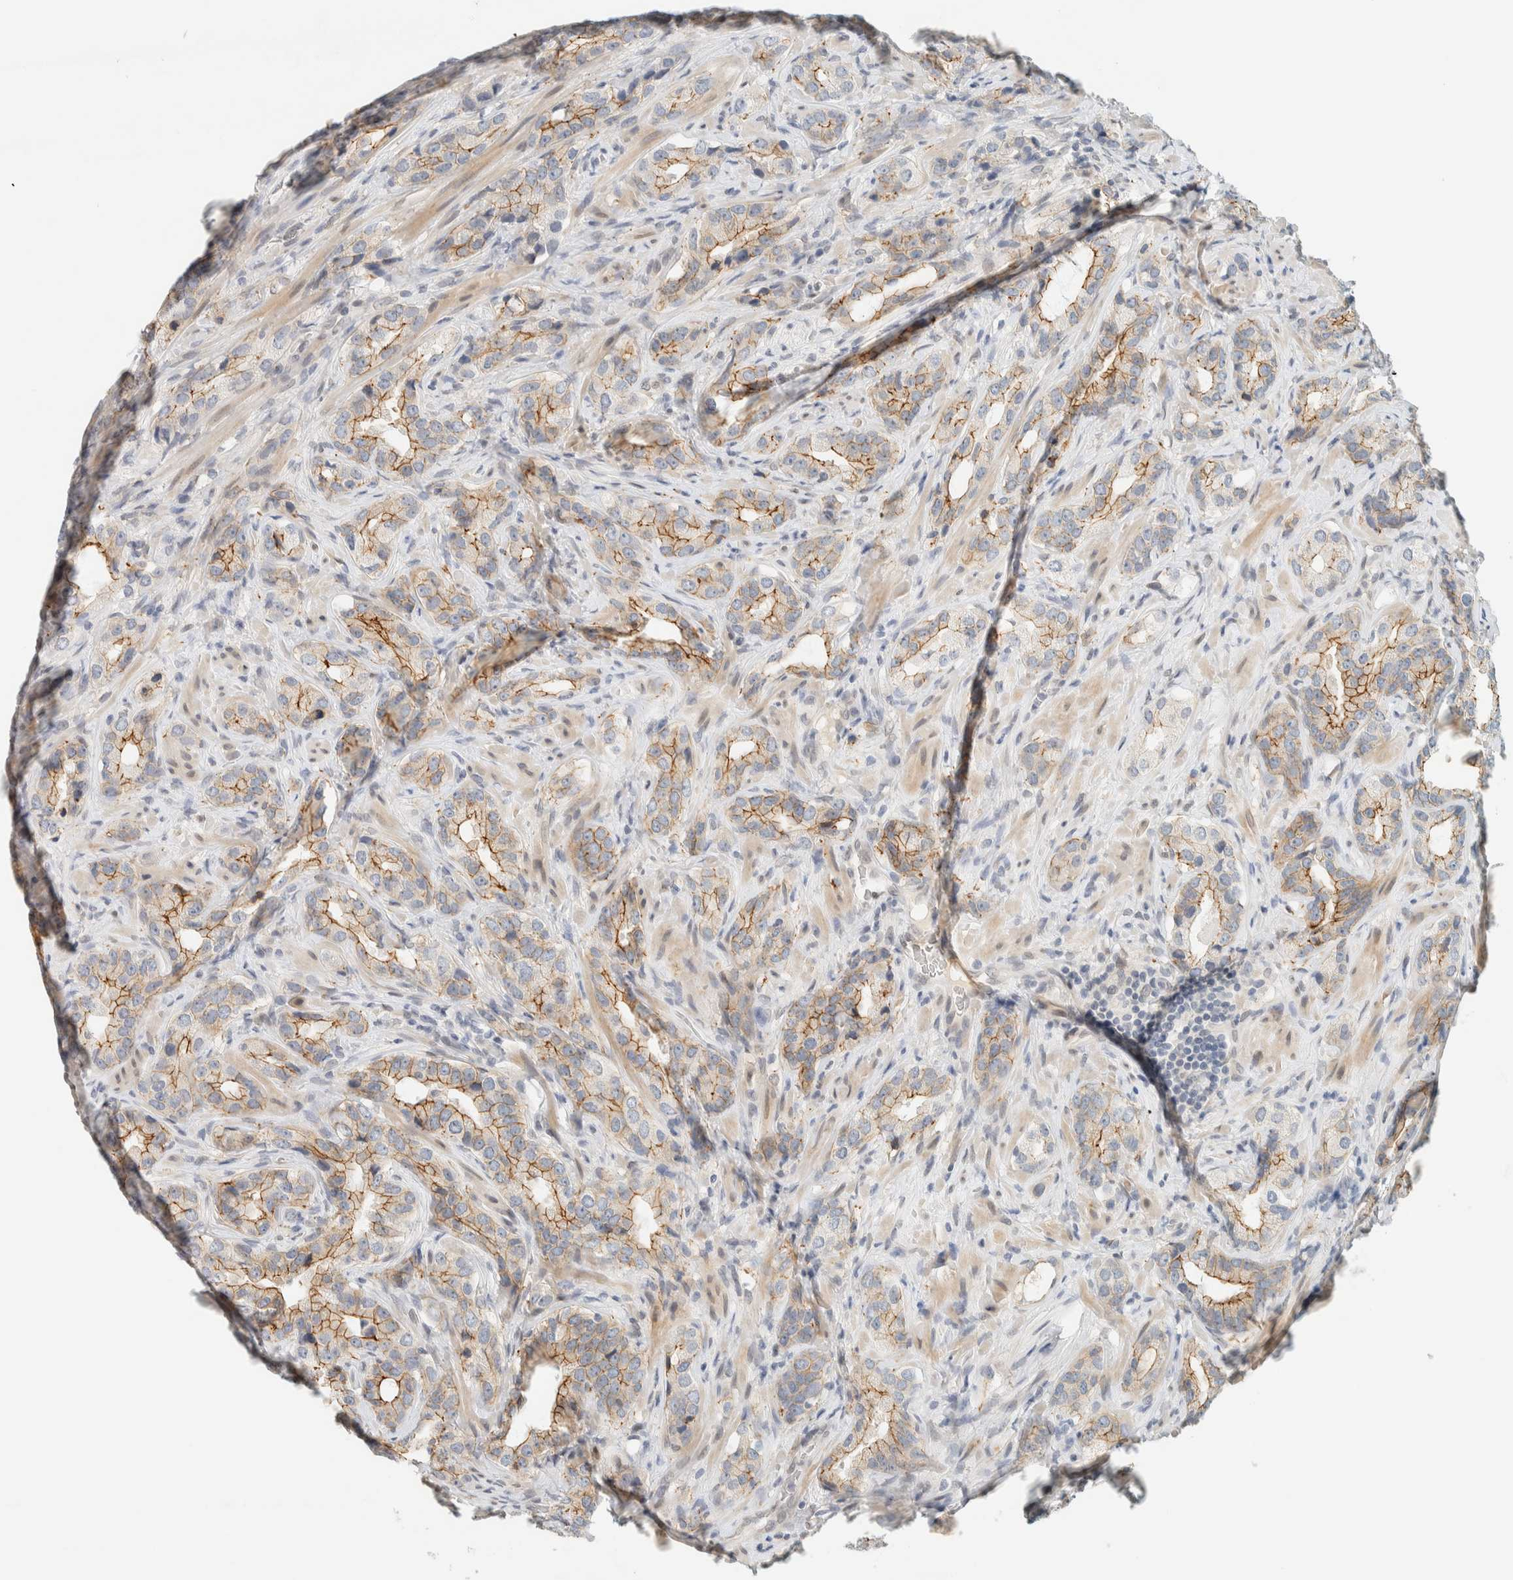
{"staining": {"intensity": "moderate", "quantity": "<25%", "location": "cytoplasmic/membranous"}, "tissue": "prostate cancer", "cell_type": "Tumor cells", "image_type": "cancer", "snomed": [{"axis": "morphology", "description": "Adenocarcinoma, High grade"}, {"axis": "topography", "description": "Prostate"}], "caption": "Immunohistochemistry micrograph of human adenocarcinoma (high-grade) (prostate) stained for a protein (brown), which shows low levels of moderate cytoplasmic/membranous expression in approximately <25% of tumor cells.", "gene": "C1QTNF12", "patient": {"sex": "male", "age": 63}}